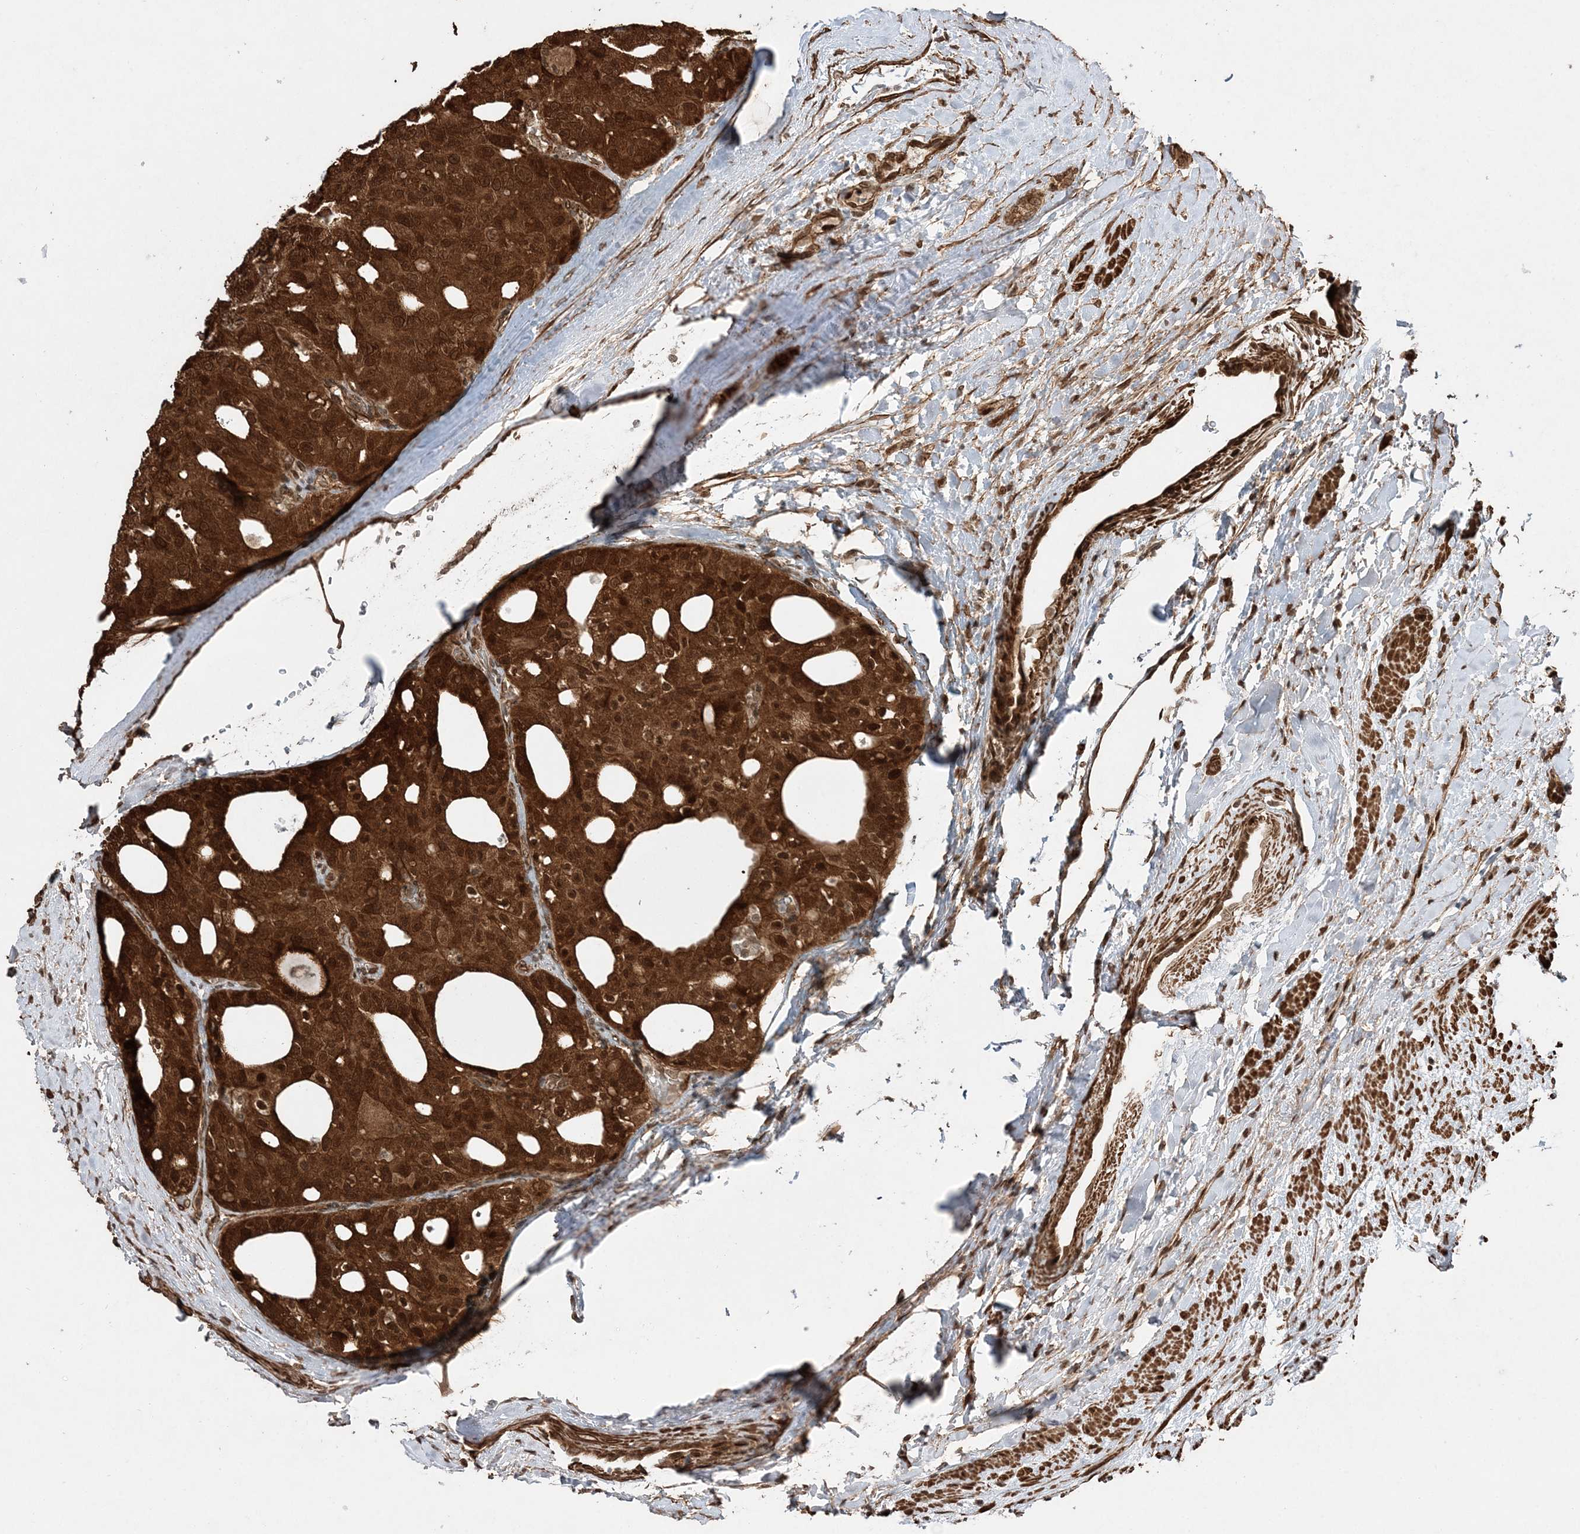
{"staining": {"intensity": "strong", "quantity": ">75%", "location": "cytoplasmic/membranous,nuclear"}, "tissue": "thyroid cancer", "cell_type": "Tumor cells", "image_type": "cancer", "snomed": [{"axis": "morphology", "description": "Follicular adenoma carcinoma, NOS"}, {"axis": "topography", "description": "Thyroid gland"}], "caption": "DAB (3,3'-diaminobenzidine) immunohistochemical staining of human follicular adenoma carcinoma (thyroid) displays strong cytoplasmic/membranous and nuclear protein positivity in about >75% of tumor cells.", "gene": "ETAA1", "patient": {"sex": "male", "age": 75}}